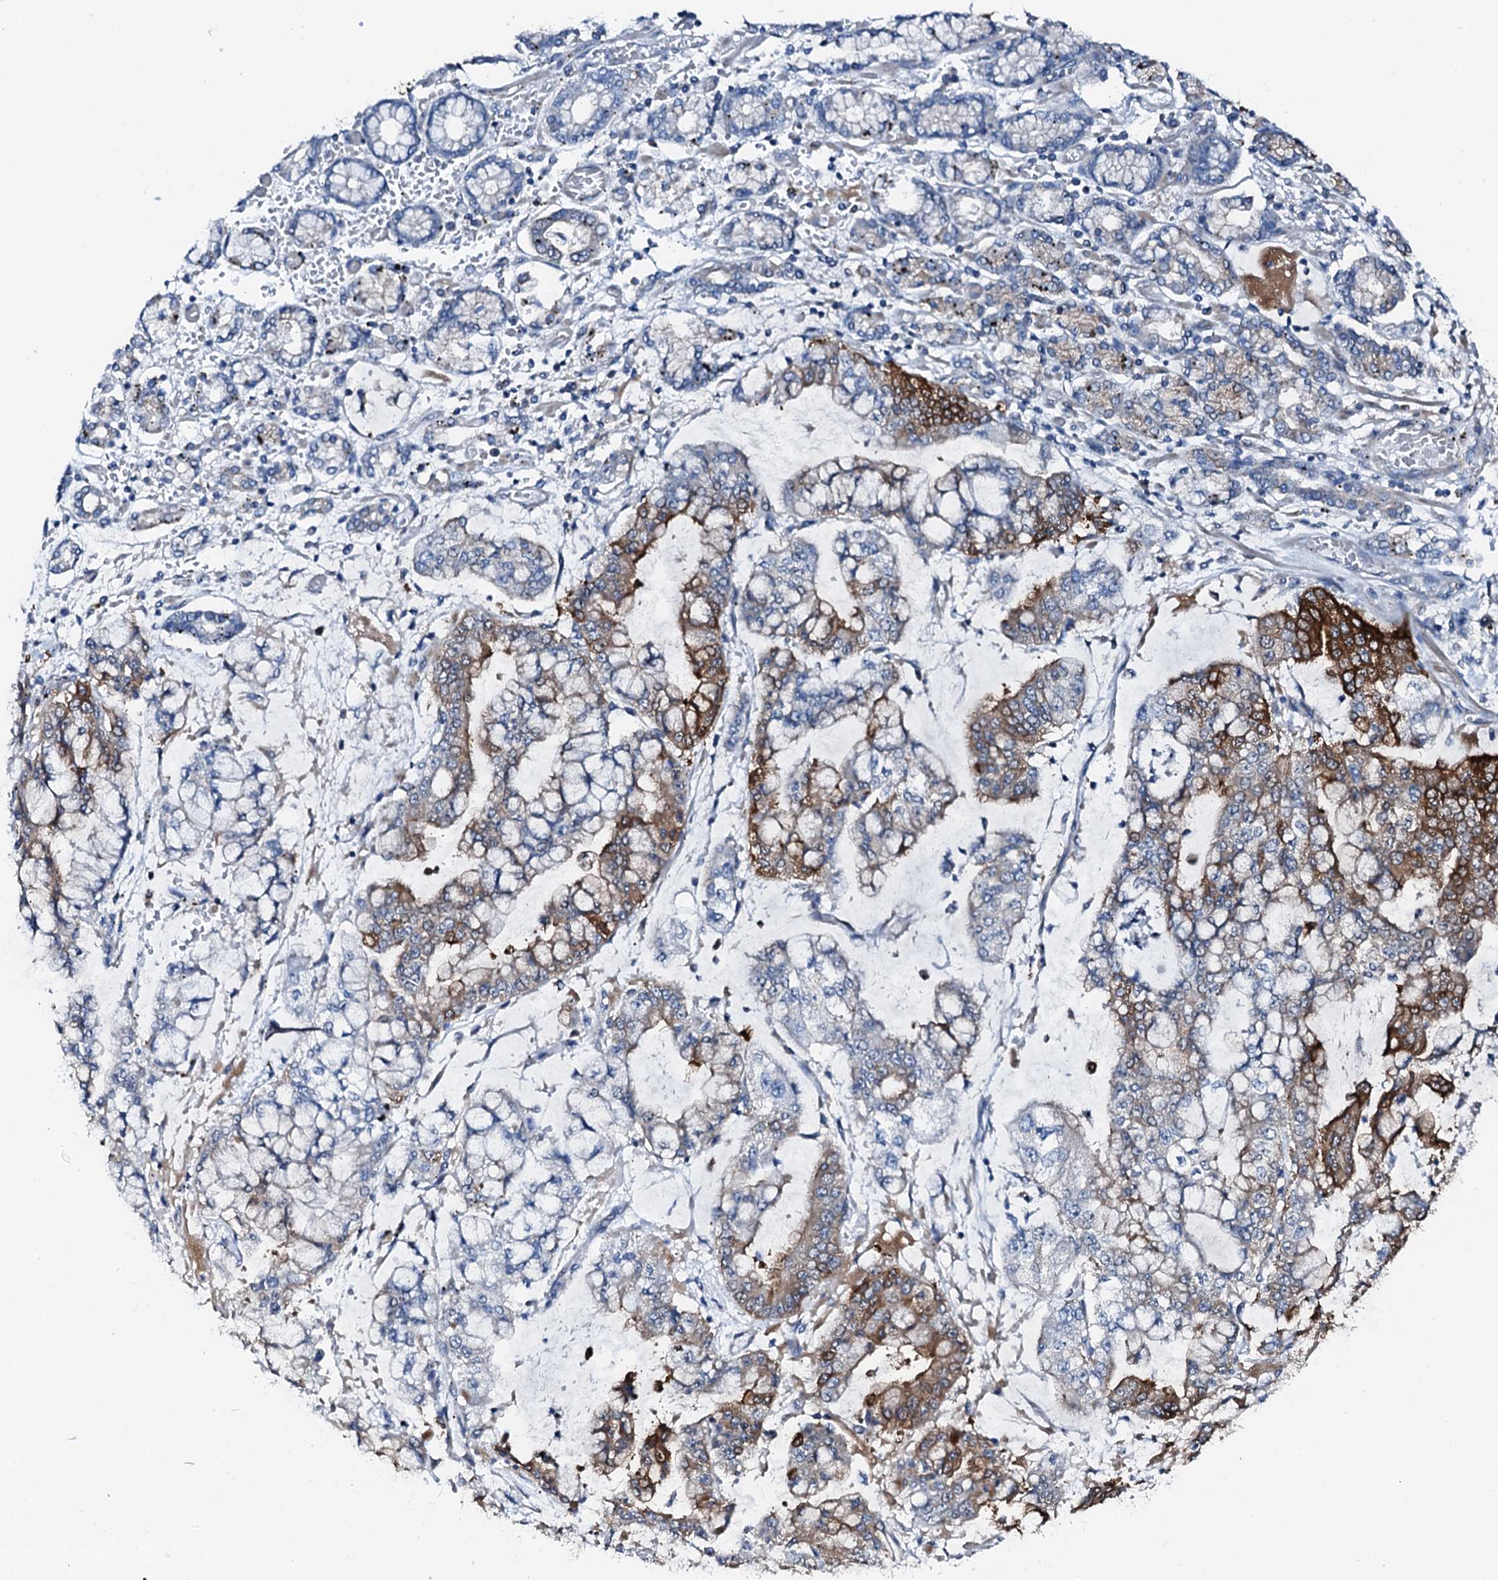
{"staining": {"intensity": "strong", "quantity": "<25%", "location": "cytoplasmic/membranous"}, "tissue": "stomach cancer", "cell_type": "Tumor cells", "image_type": "cancer", "snomed": [{"axis": "morphology", "description": "Normal tissue, NOS"}, {"axis": "morphology", "description": "Adenocarcinoma, NOS"}, {"axis": "topography", "description": "Stomach, upper"}, {"axis": "topography", "description": "Stomach"}], "caption": "Protein expression analysis of human stomach adenocarcinoma reveals strong cytoplasmic/membranous staining in approximately <25% of tumor cells. The staining was performed using DAB (3,3'-diaminobenzidine) to visualize the protein expression in brown, while the nuclei were stained in blue with hematoxylin (Magnification: 20x).", "gene": "GFOD2", "patient": {"sex": "male", "age": 76}}